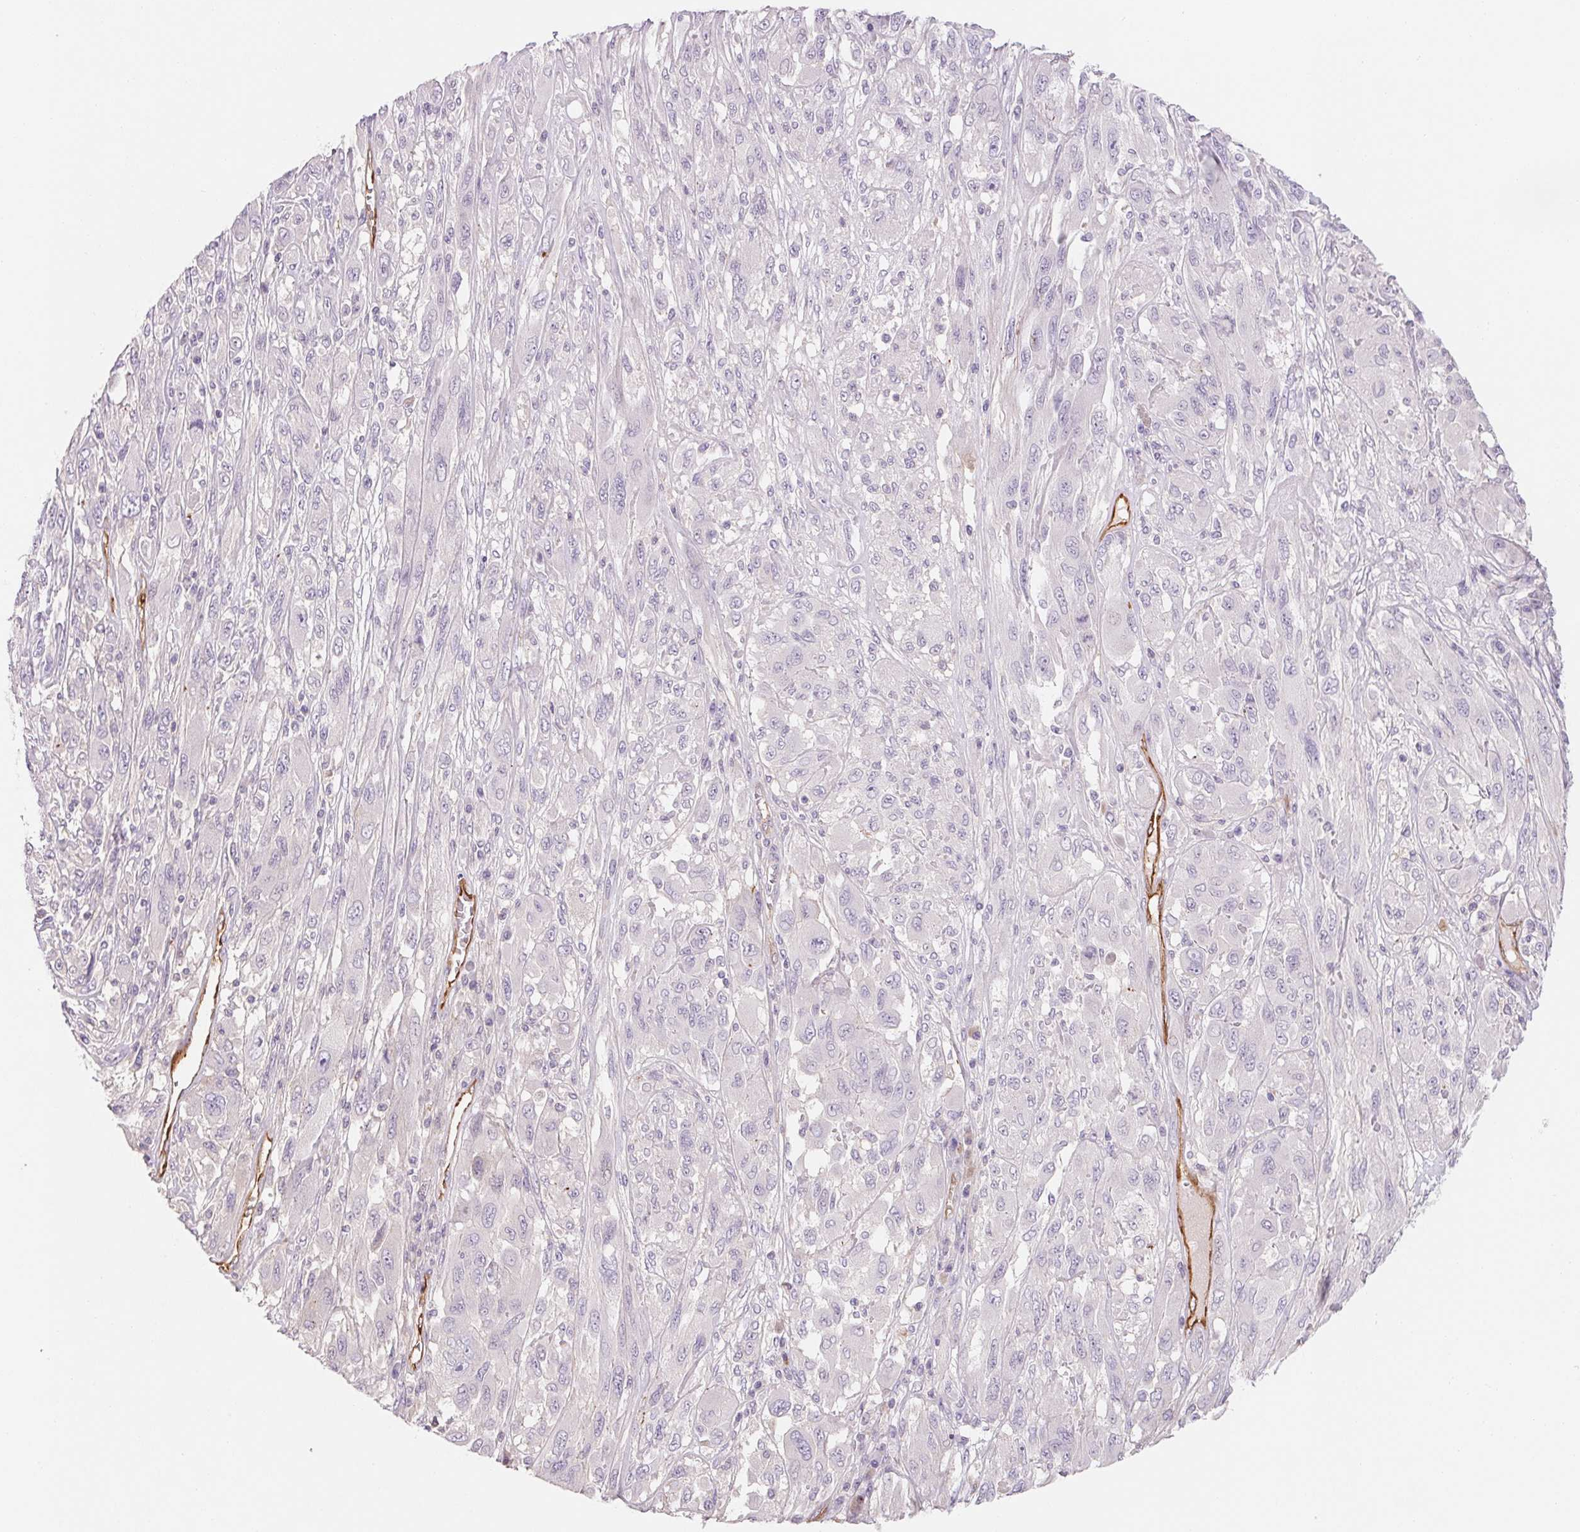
{"staining": {"intensity": "negative", "quantity": "none", "location": "none"}, "tissue": "melanoma", "cell_type": "Tumor cells", "image_type": "cancer", "snomed": [{"axis": "morphology", "description": "Malignant melanoma, NOS"}, {"axis": "topography", "description": "Skin"}], "caption": "Immunohistochemistry photomicrograph of melanoma stained for a protein (brown), which exhibits no staining in tumor cells.", "gene": "ANKRD13B", "patient": {"sex": "female", "age": 91}}